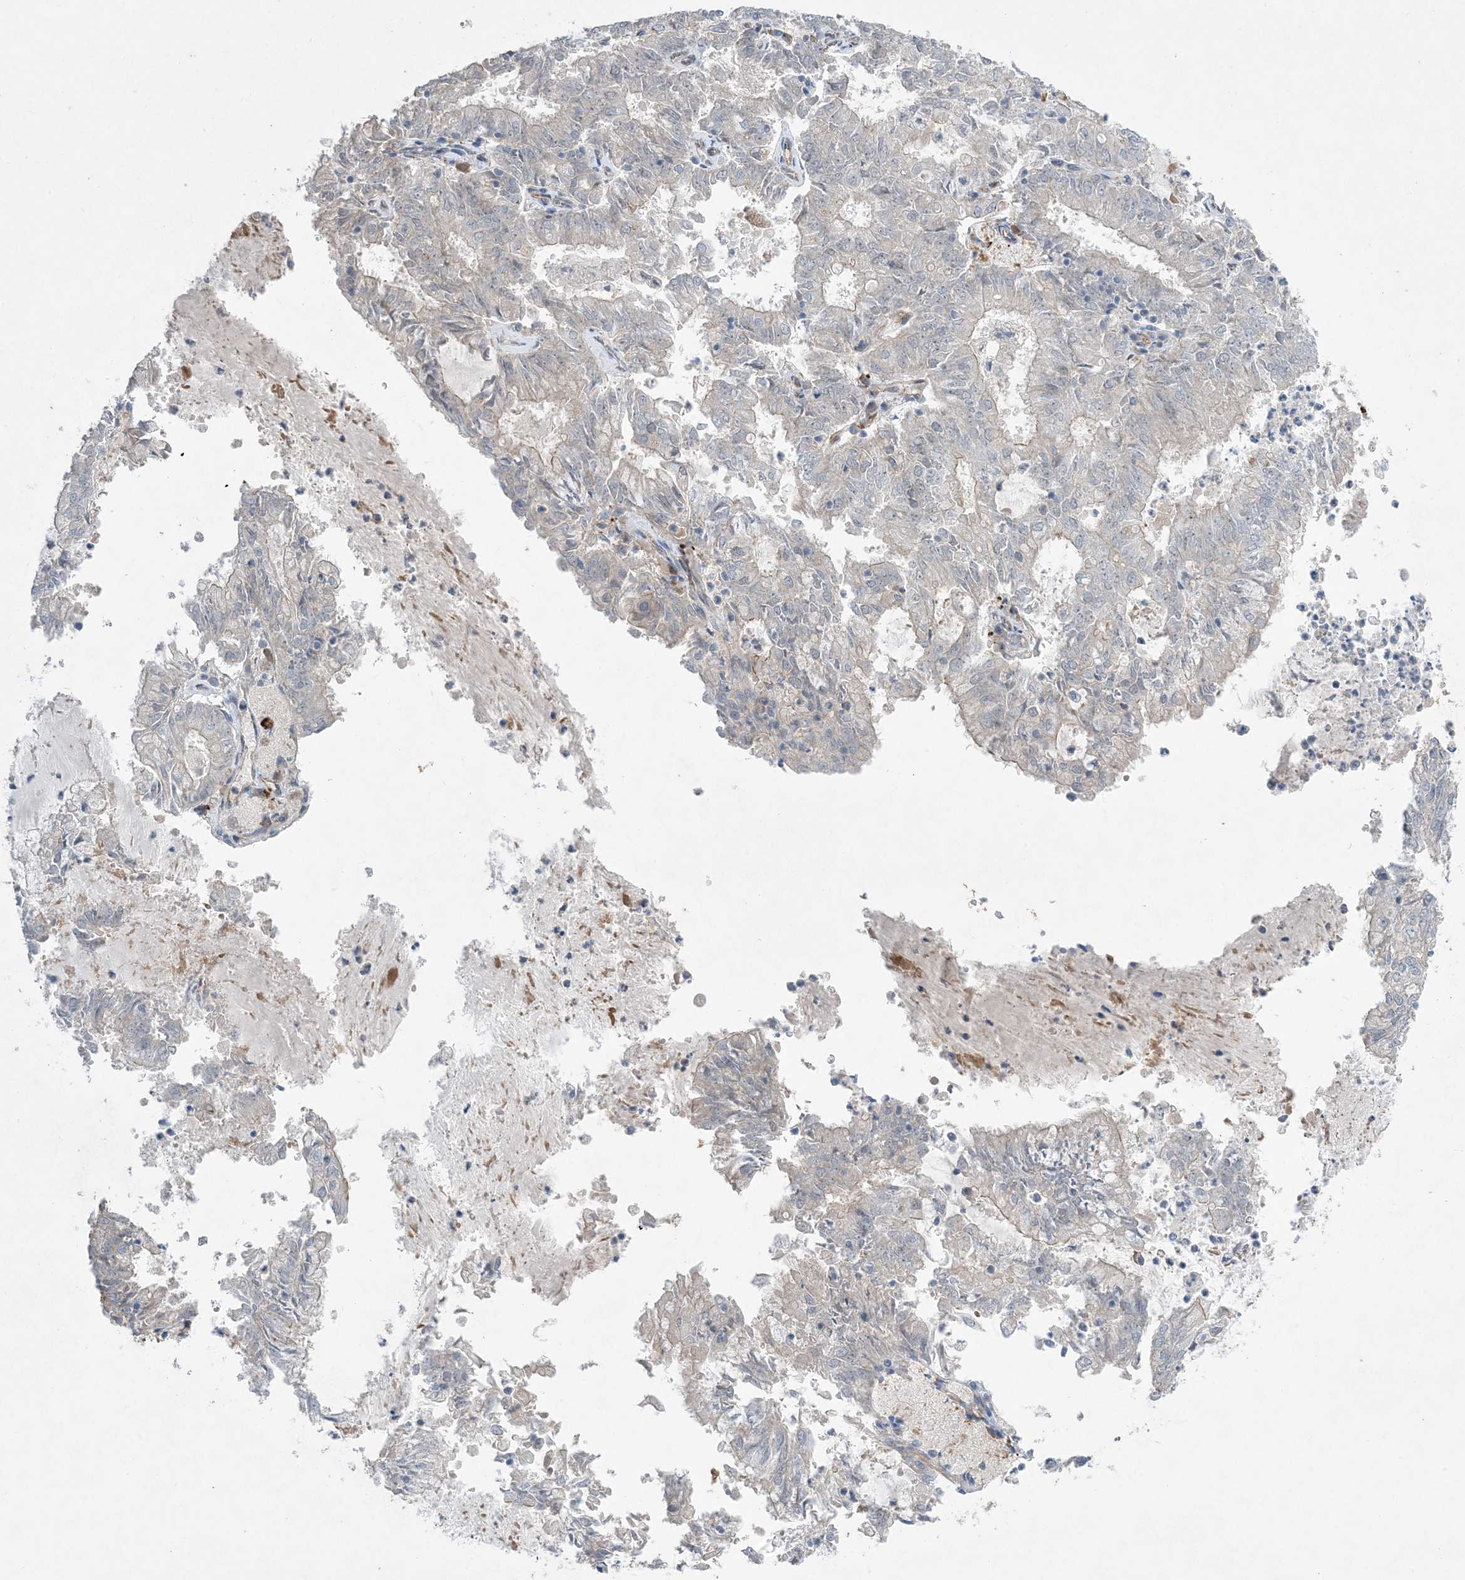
{"staining": {"intensity": "negative", "quantity": "none", "location": "none"}, "tissue": "endometrial cancer", "cell_type": "Tumor cells", "image_type": "cancer", "snomed": [{"axis": "morphology", "description": "Adenocarcinoma, NOS"}, {"axis": "topography", "description": "Endometrium"}], "caption": "Immunohistochemistry of endometrial adenocarcinoma exhibits no expression in tumor cells. (Brightfield microscopy of DAB IHC at high magnification).", "gene": "AOC1", "patient": {"sex": "female", "age": 57}}